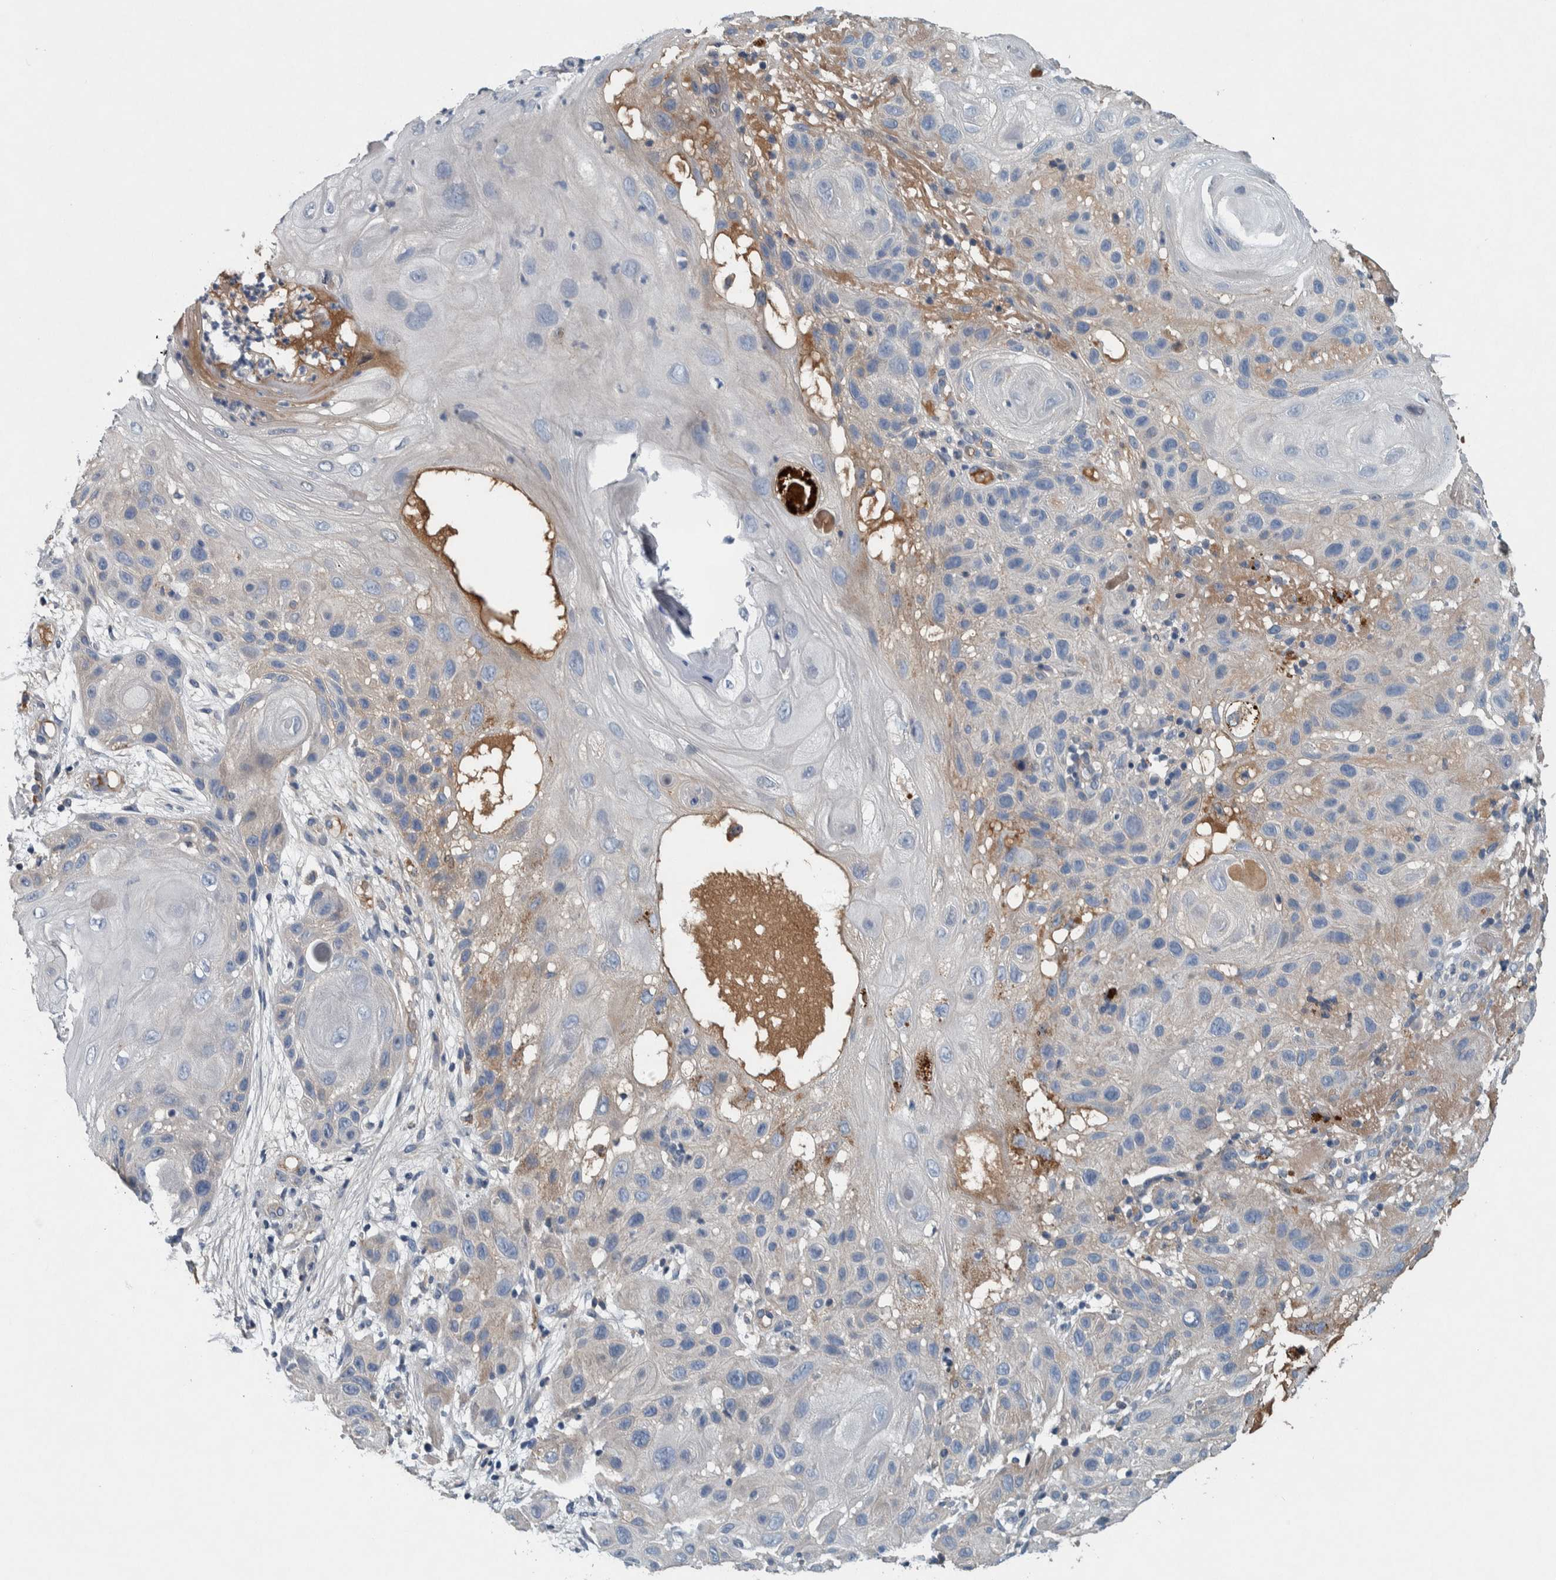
{"staining": {"intensity": "weak", "quantity": "<25%", "location": "cytoplasmic/membranous"}, "tissue": "skin cancer", "cell_type": "Tumor cells", "image_type": "cancer", "snomed": [{"axis": "morphology", "description": "Squamous cell carcinoma, NOS"}, {"axis": "topography", "description": "Skin"}], "caption": "Immunohistochemistry photomicrograph of neoplastic tissue: skin cancer (squamous cell carcinoma) stained with DAB exhibits no significant protein positivity in tumor cells.", "gene": "SERPINC1", "patient": {"sex": "female", "age": 96}}